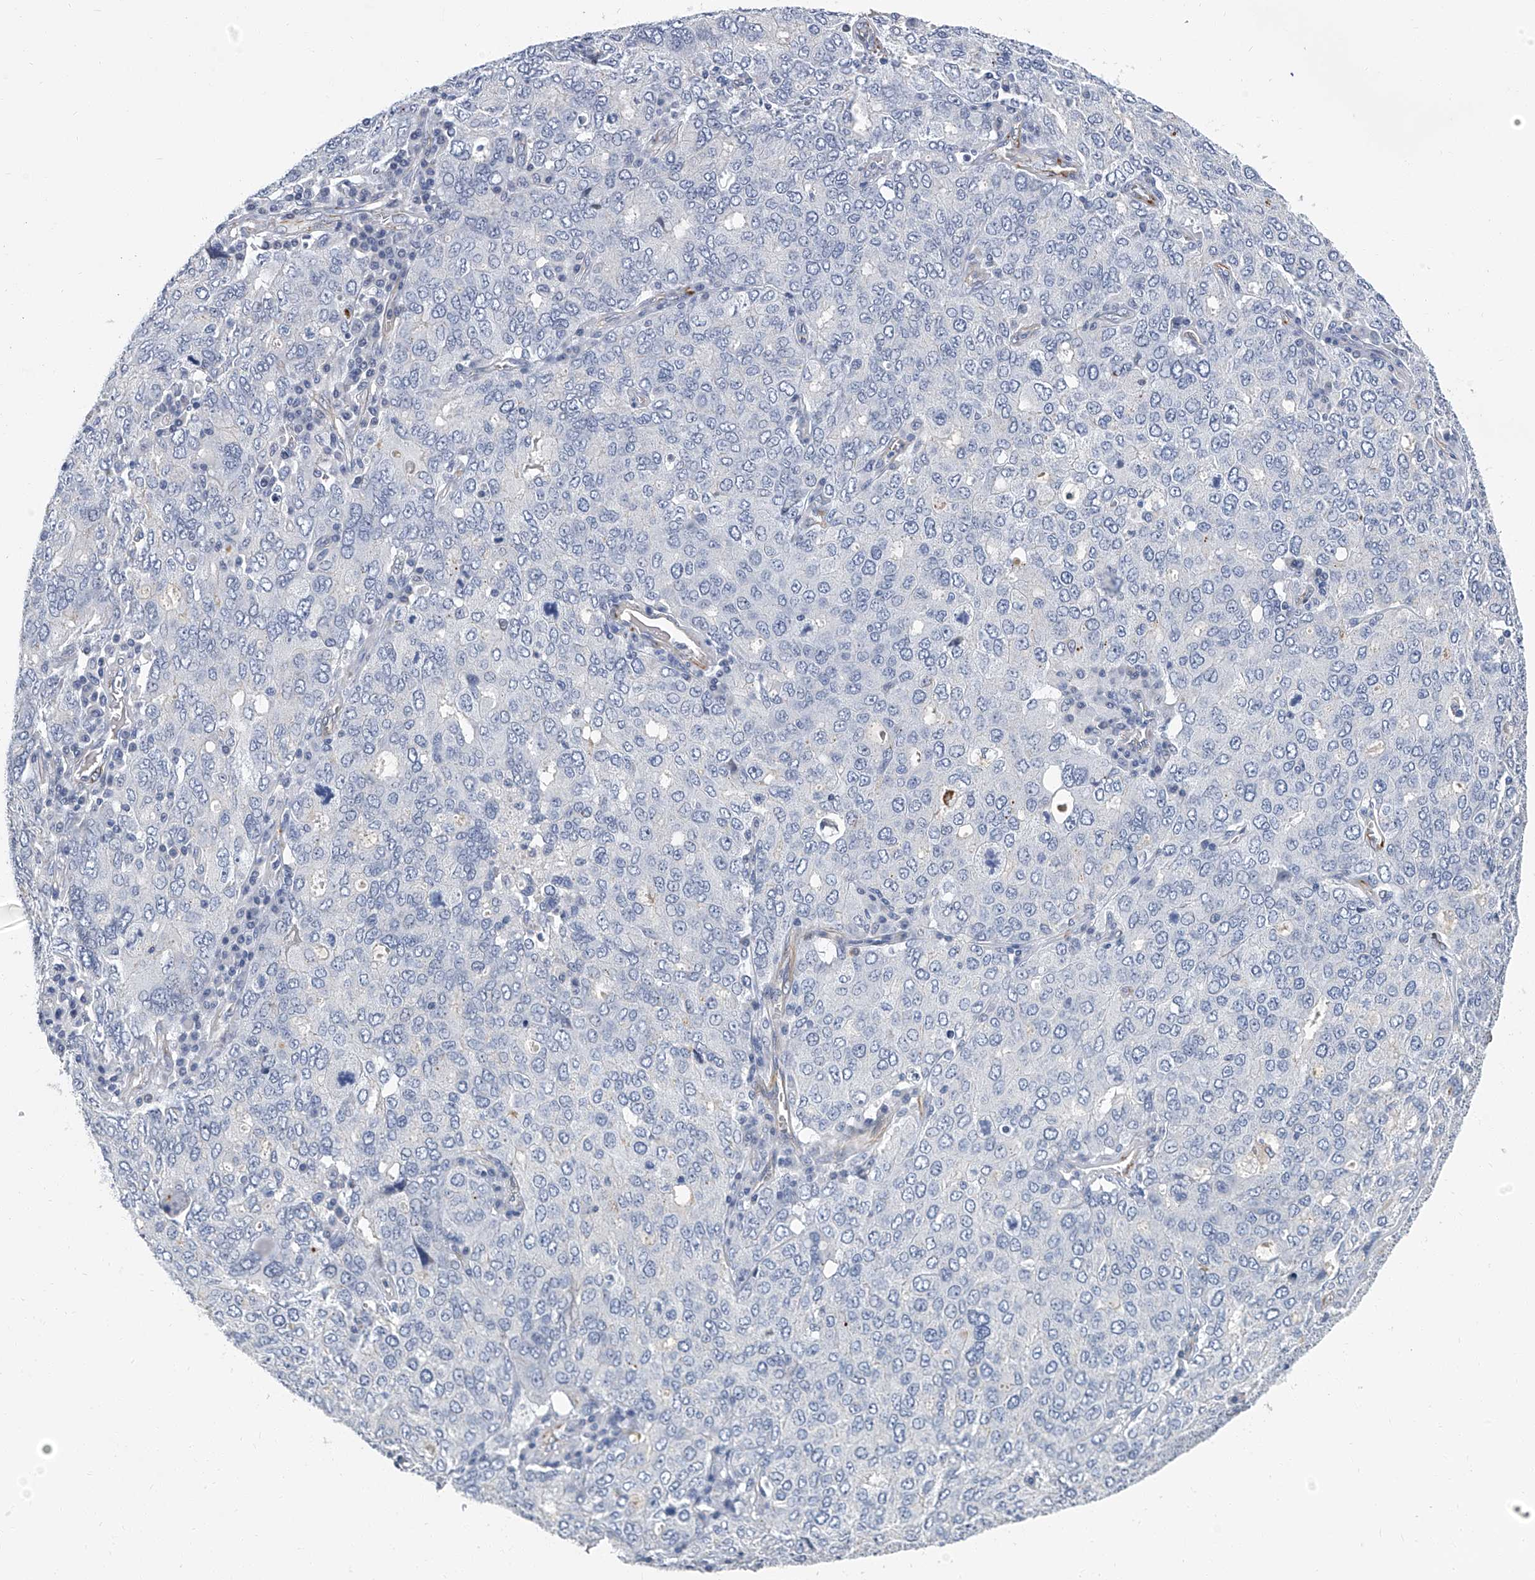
{"staining": {"intensity": "negative", "quantity": "none", "location": "none"}, "tissue": "ovarian cancer", "cell_type": "Tumor cells", "image_type": "cancer", "snomed": [{"axis": "morphology", "description": "Carcinoma, endometroid"}, {"axis": "topography", "description": "Ovary"}], "caption": "Immunohistochemical staining of human endometroid carcinoma (ovarian) demonstrates no significant staining in tumor cells.", "gene": "KIRREL1", "patient": {"sex": "female", "age": 62}}